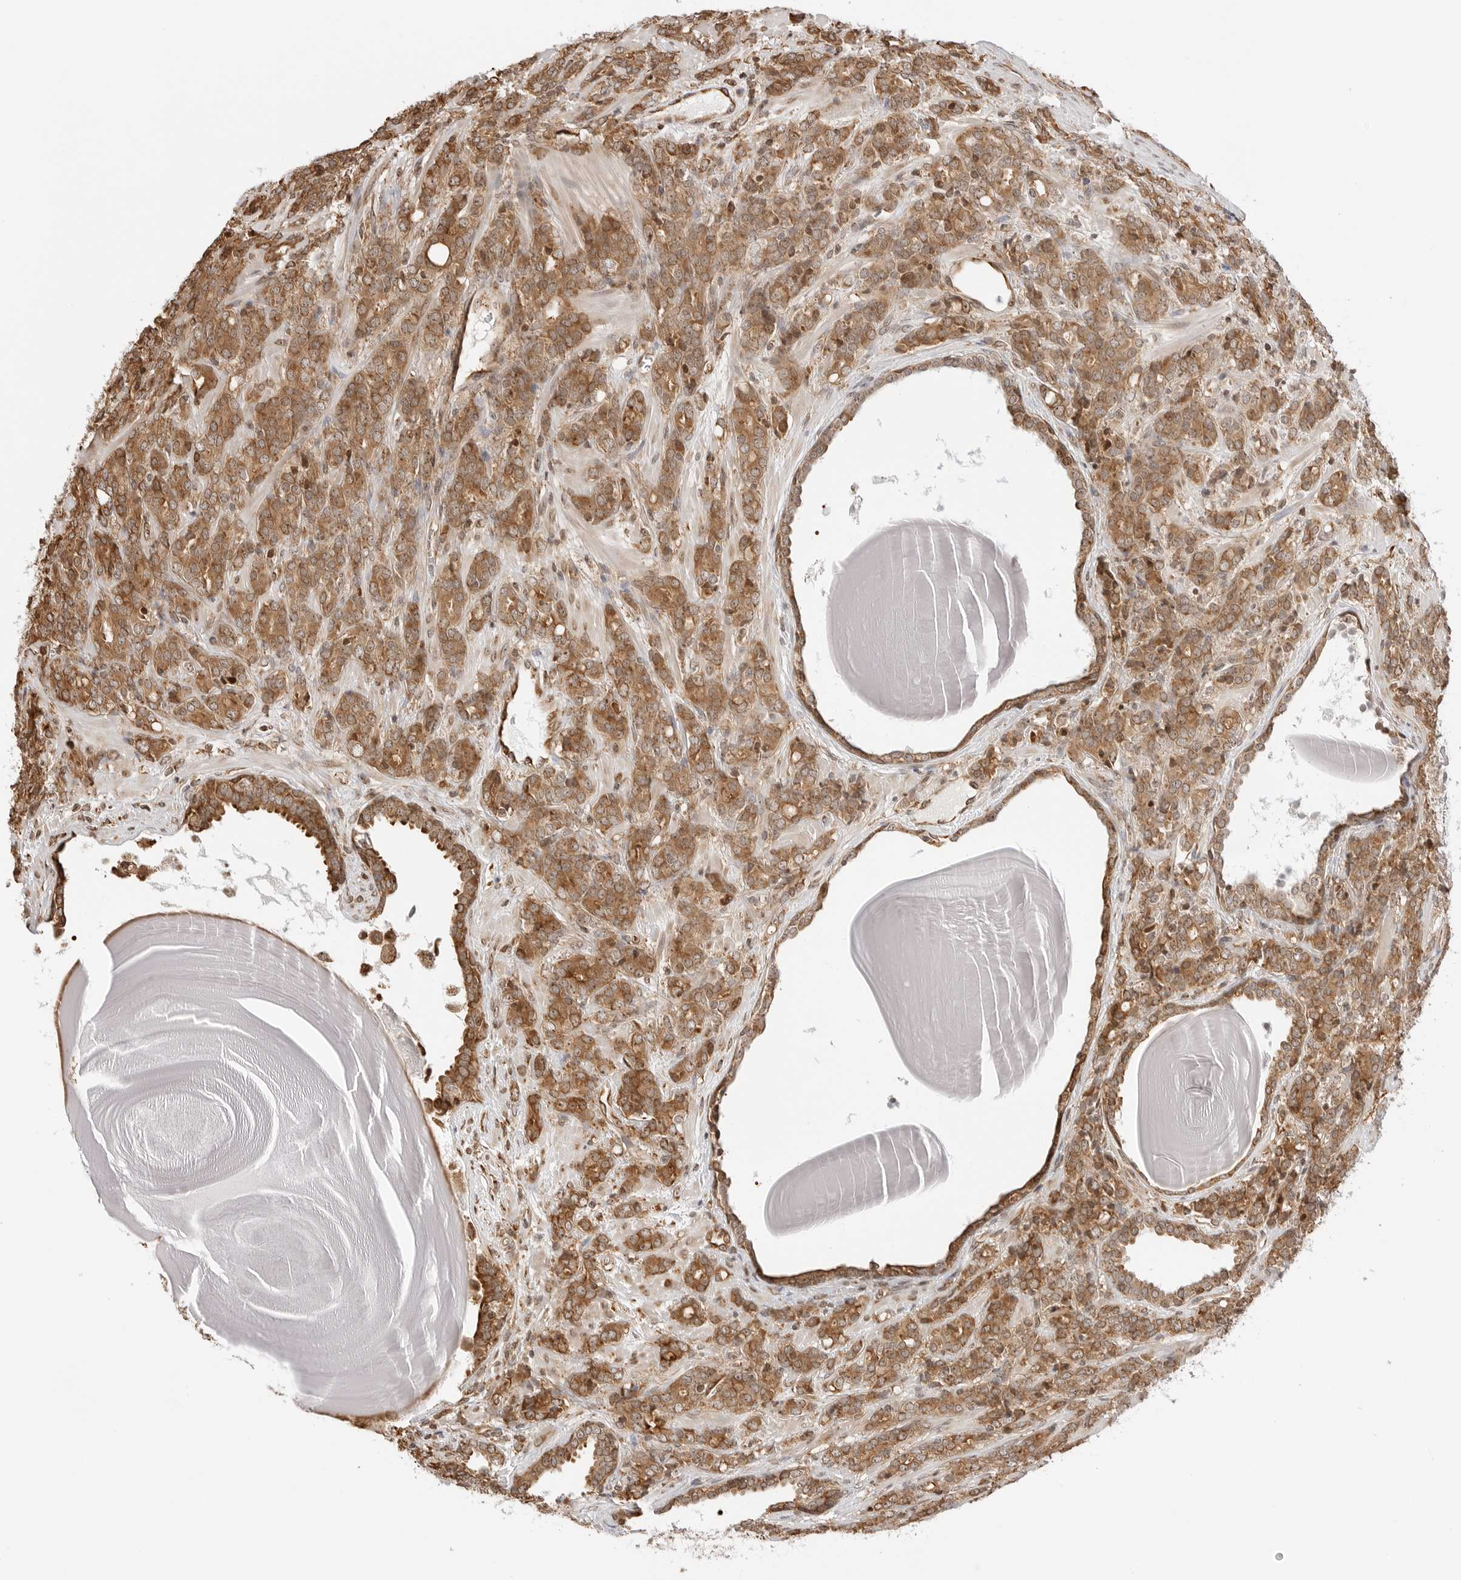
{"staining": {"intensity": "moderate", "quantity": ">75%", "location": "cytoplasmic/membranous,nuclear"}, "tissue": "prostate cancer", "cell_type": "Tumor cells", "image_type": "cancer", "snomed": [{"axis": "morphology", "description": "Adenocarcinoma, High grade"}, {"axis": "topography", "description": "Prostate"}], "caption": "An image of prostate cancer (high-grade adenocarcinoma) stained for a protein displays moderate cytoplasmic/membranous and nuclear brown staining in tumor cells.", "gene": "FKBP14", "patient": {"sex": "male", "age": 62}}